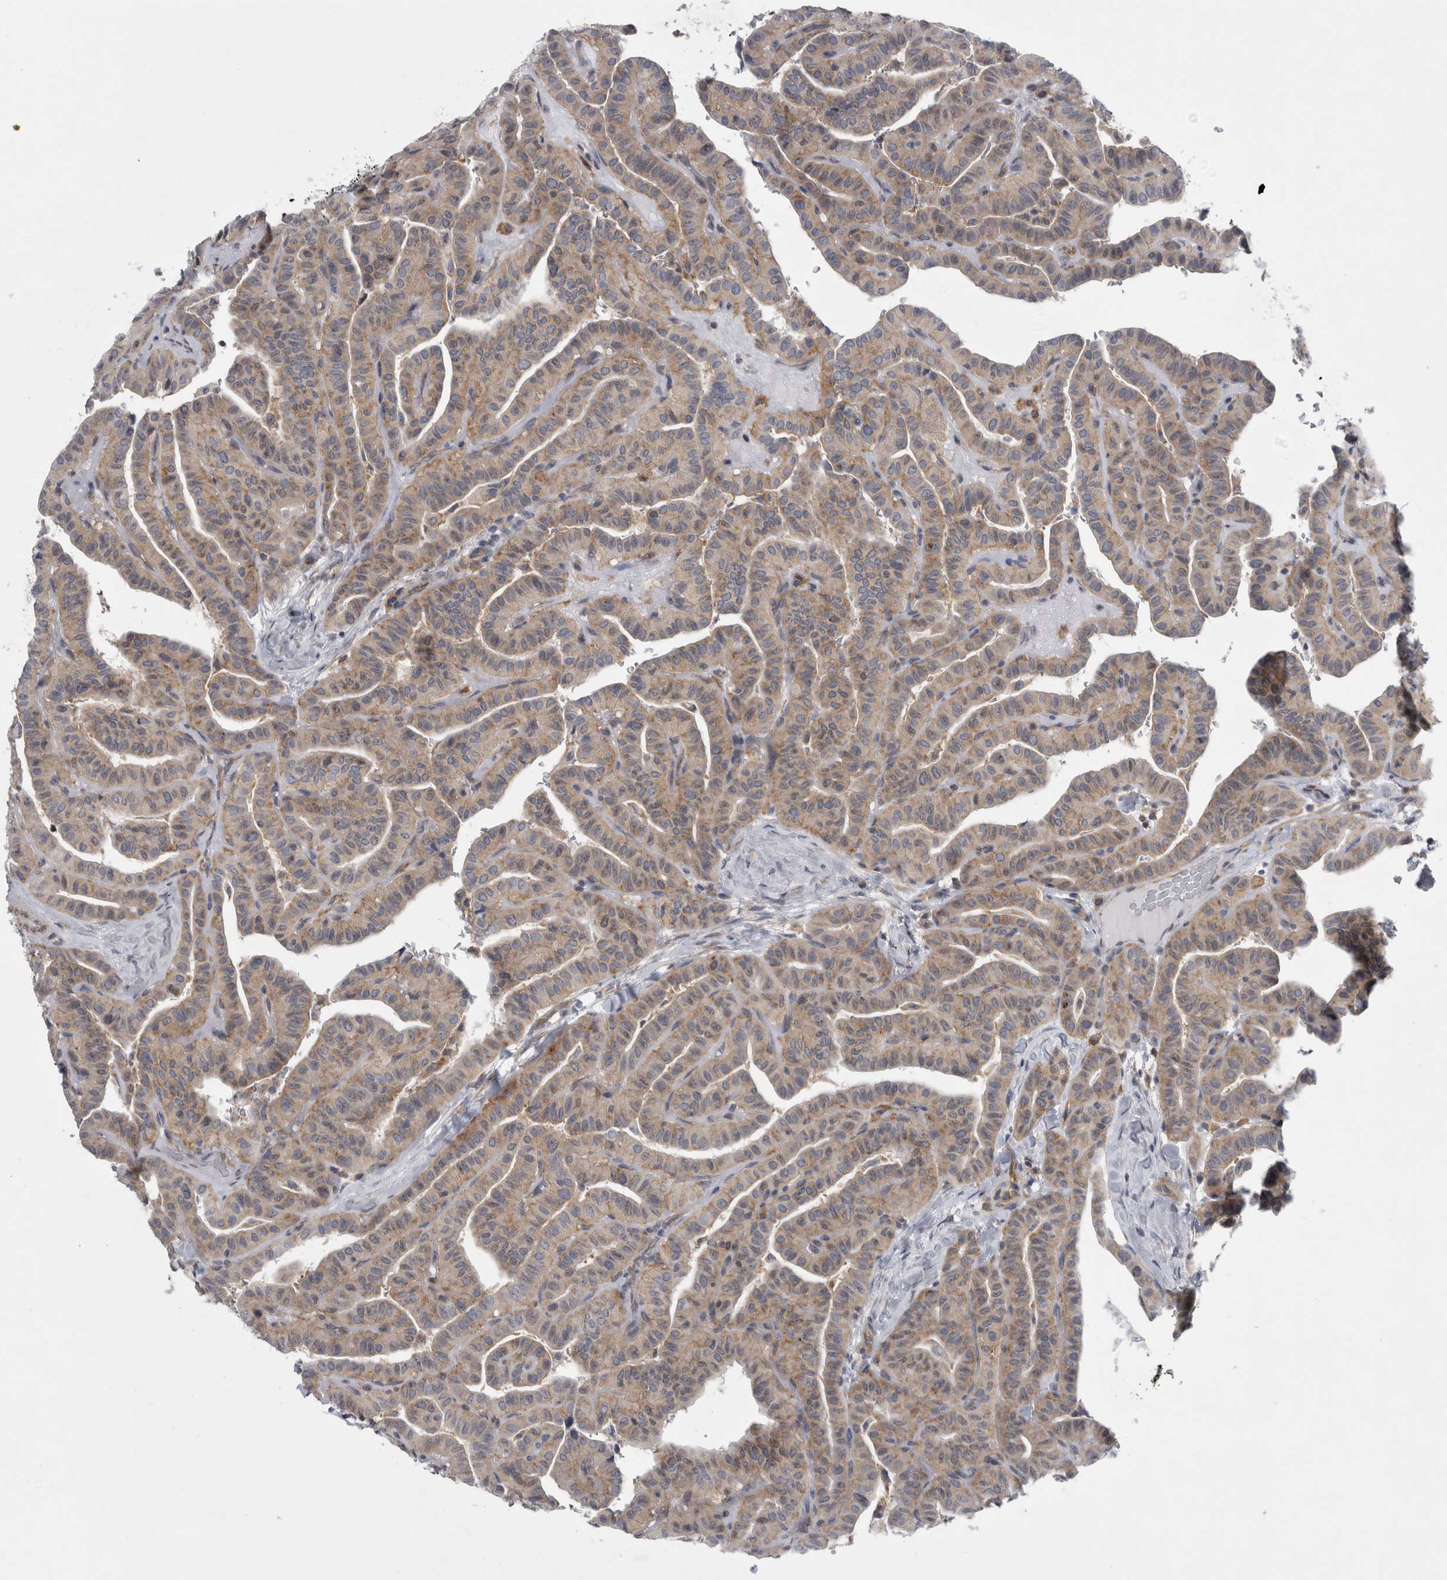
{"staining": {"intensity": "moderate", "quantity": "<25%", "location": "cytoplasmic/membranous"}, "tissue": "thyroid cancer", "cell_type": "Tumor cells", "image_type": "cancer", "snomed": [{"axis": "morphology", "description": "Papillary adenocarcinoma, NOS"}, {"axis": "topography", "description": "Thyroid gland"}], "caption": "Protein staining reveals moderate cytoplasmic/membranous expression in approximately <25% of tumor cells in thyroid cancer (papillary adenocarcinoma).", "gene": "PRRC2C", "patient": {"sex": "male", "age": 77}}